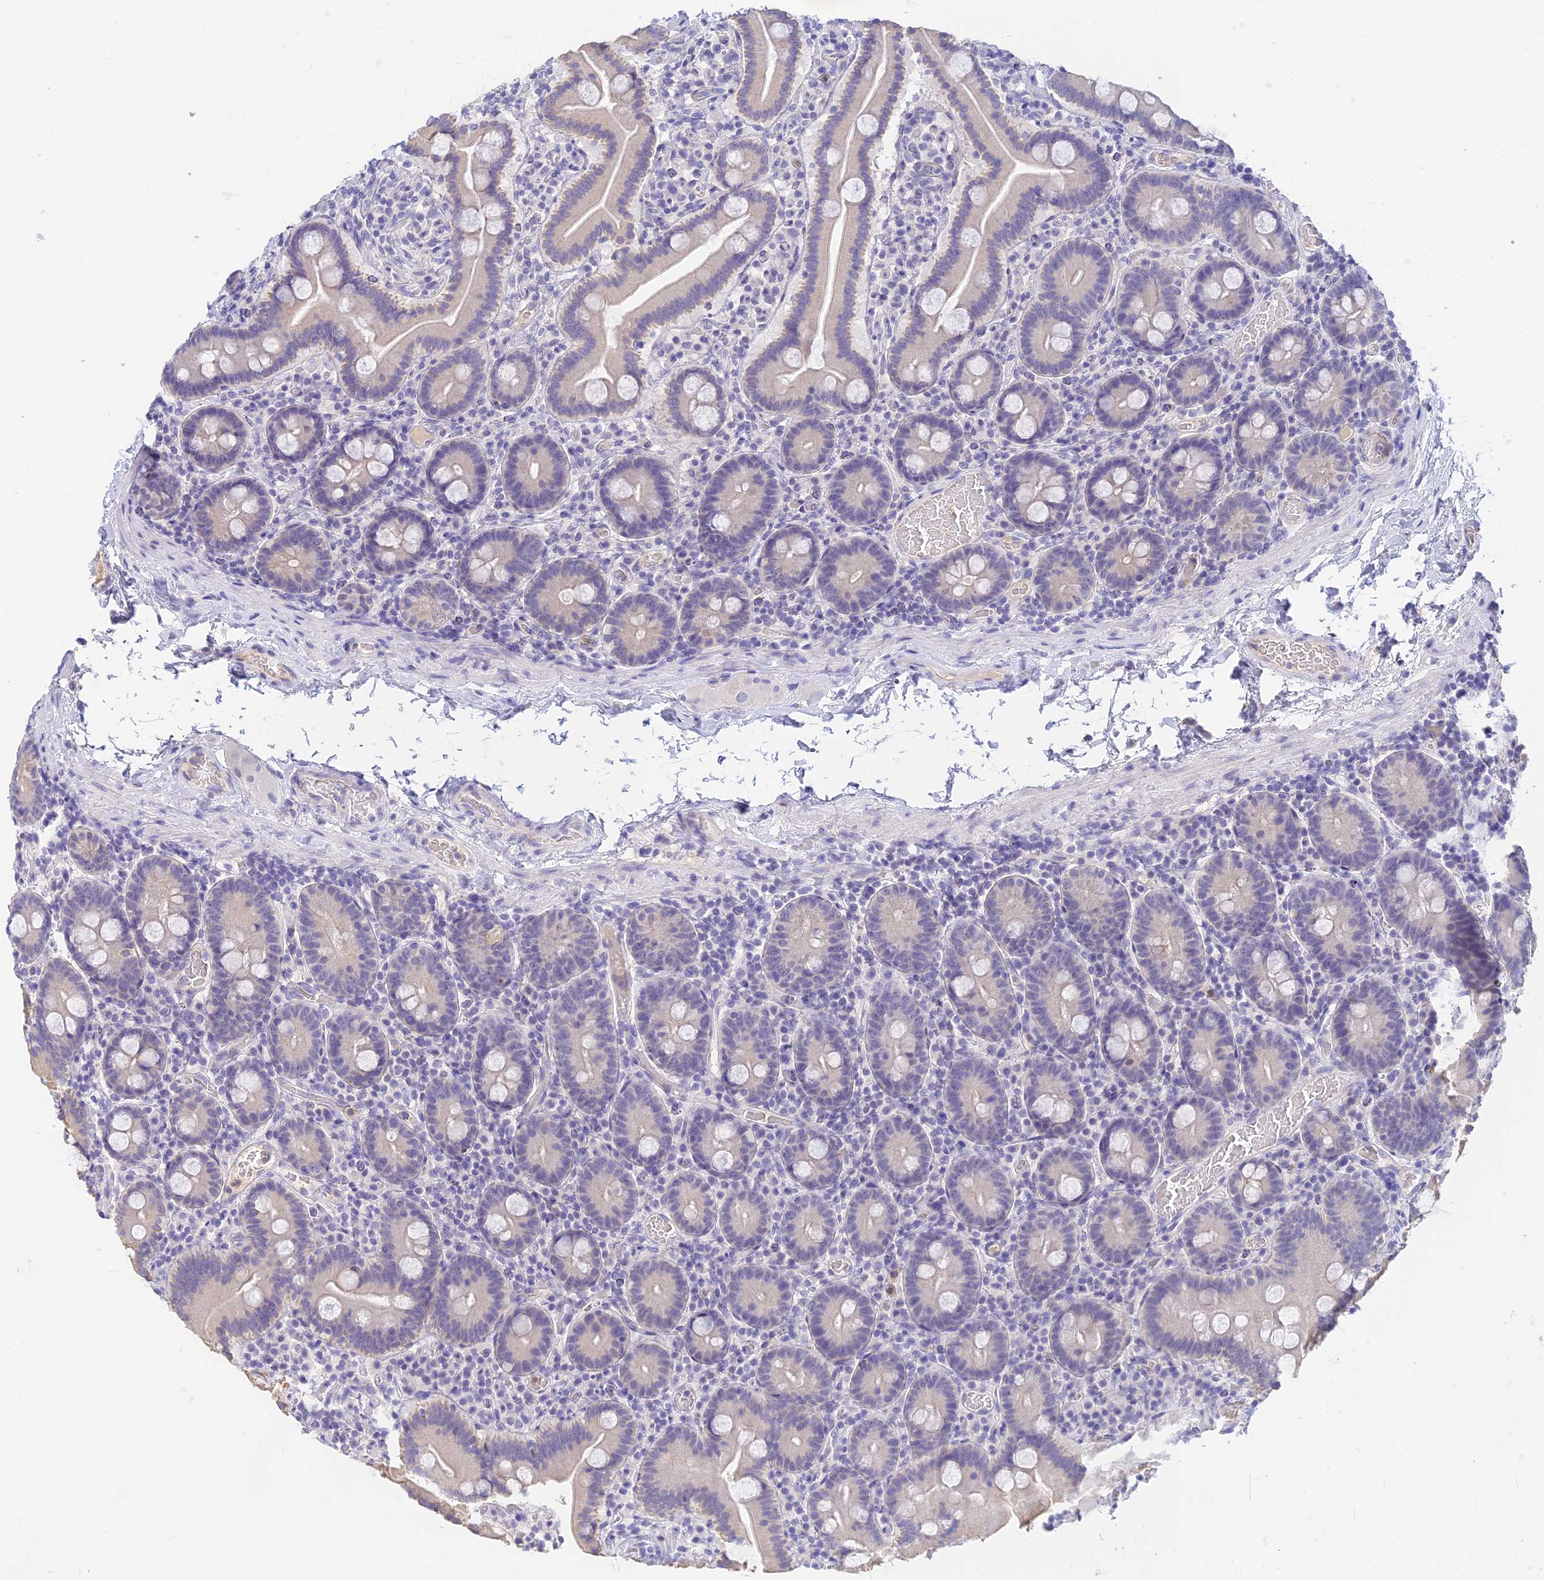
{"staining": {"intensity": "negative", "quantity": "none", "location": "none"}, "tissue": "duodenum", "cell_type": "Glandular cells", "image_type": "normal", "snomed": [{"axis": "morphology", "description": "Normal tissue, NOS"}, {"axis": "topography", "description": "Duodenum"}], "caption": "The immunohistochemistry (IHC) histopathology image has no significant expression in glandular cells of duodenum. (DAB immunohistochemistry (IHC), high magnification).", "gene": "INTS13", "patient": {"sex": "male", "age": 55}}